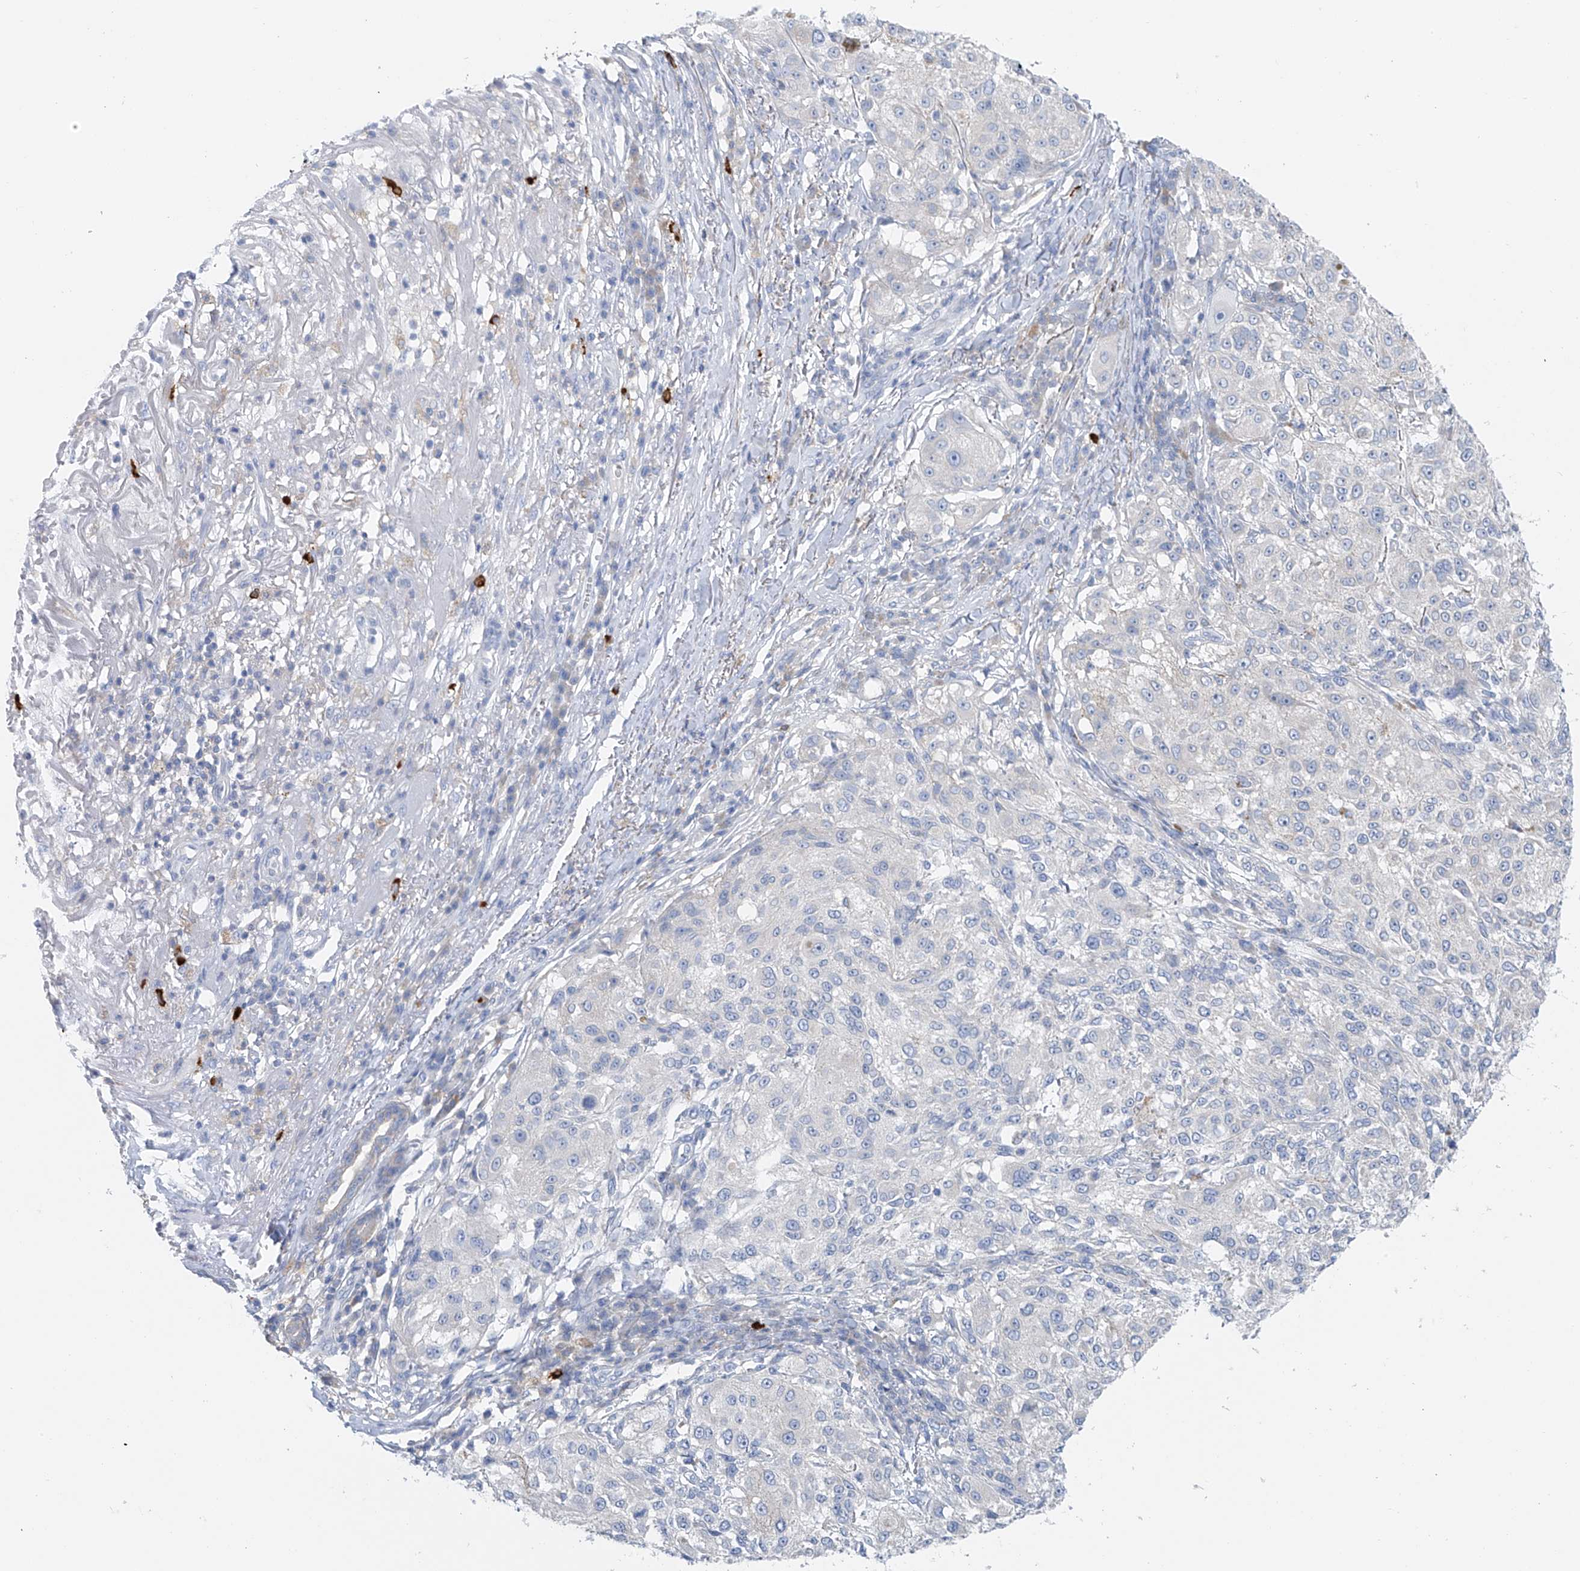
{"staining": {"intensity": "negative", "quantity": "none", "location": "none"}, "tissue": "melanoma", "cell_type": "Tumor cells", "image_type": "cancer", "snomed": [{"axis": "morphology", "description": "Necrosis, NOS"}, {"axis": "morphology", "description": "Malignant melanoma, NOS"}, {"axis": "topography", "description": "Skin"}], "caption": "Photomicrograph shows no protein expression in tumor cells of melanoma tissue. (DAB immunohistochemistry (IHC) visualized using brightfield microscopy, high magnification).", "gene": "POMGNT2", "patient": {"sex": "female", "age": 87}}